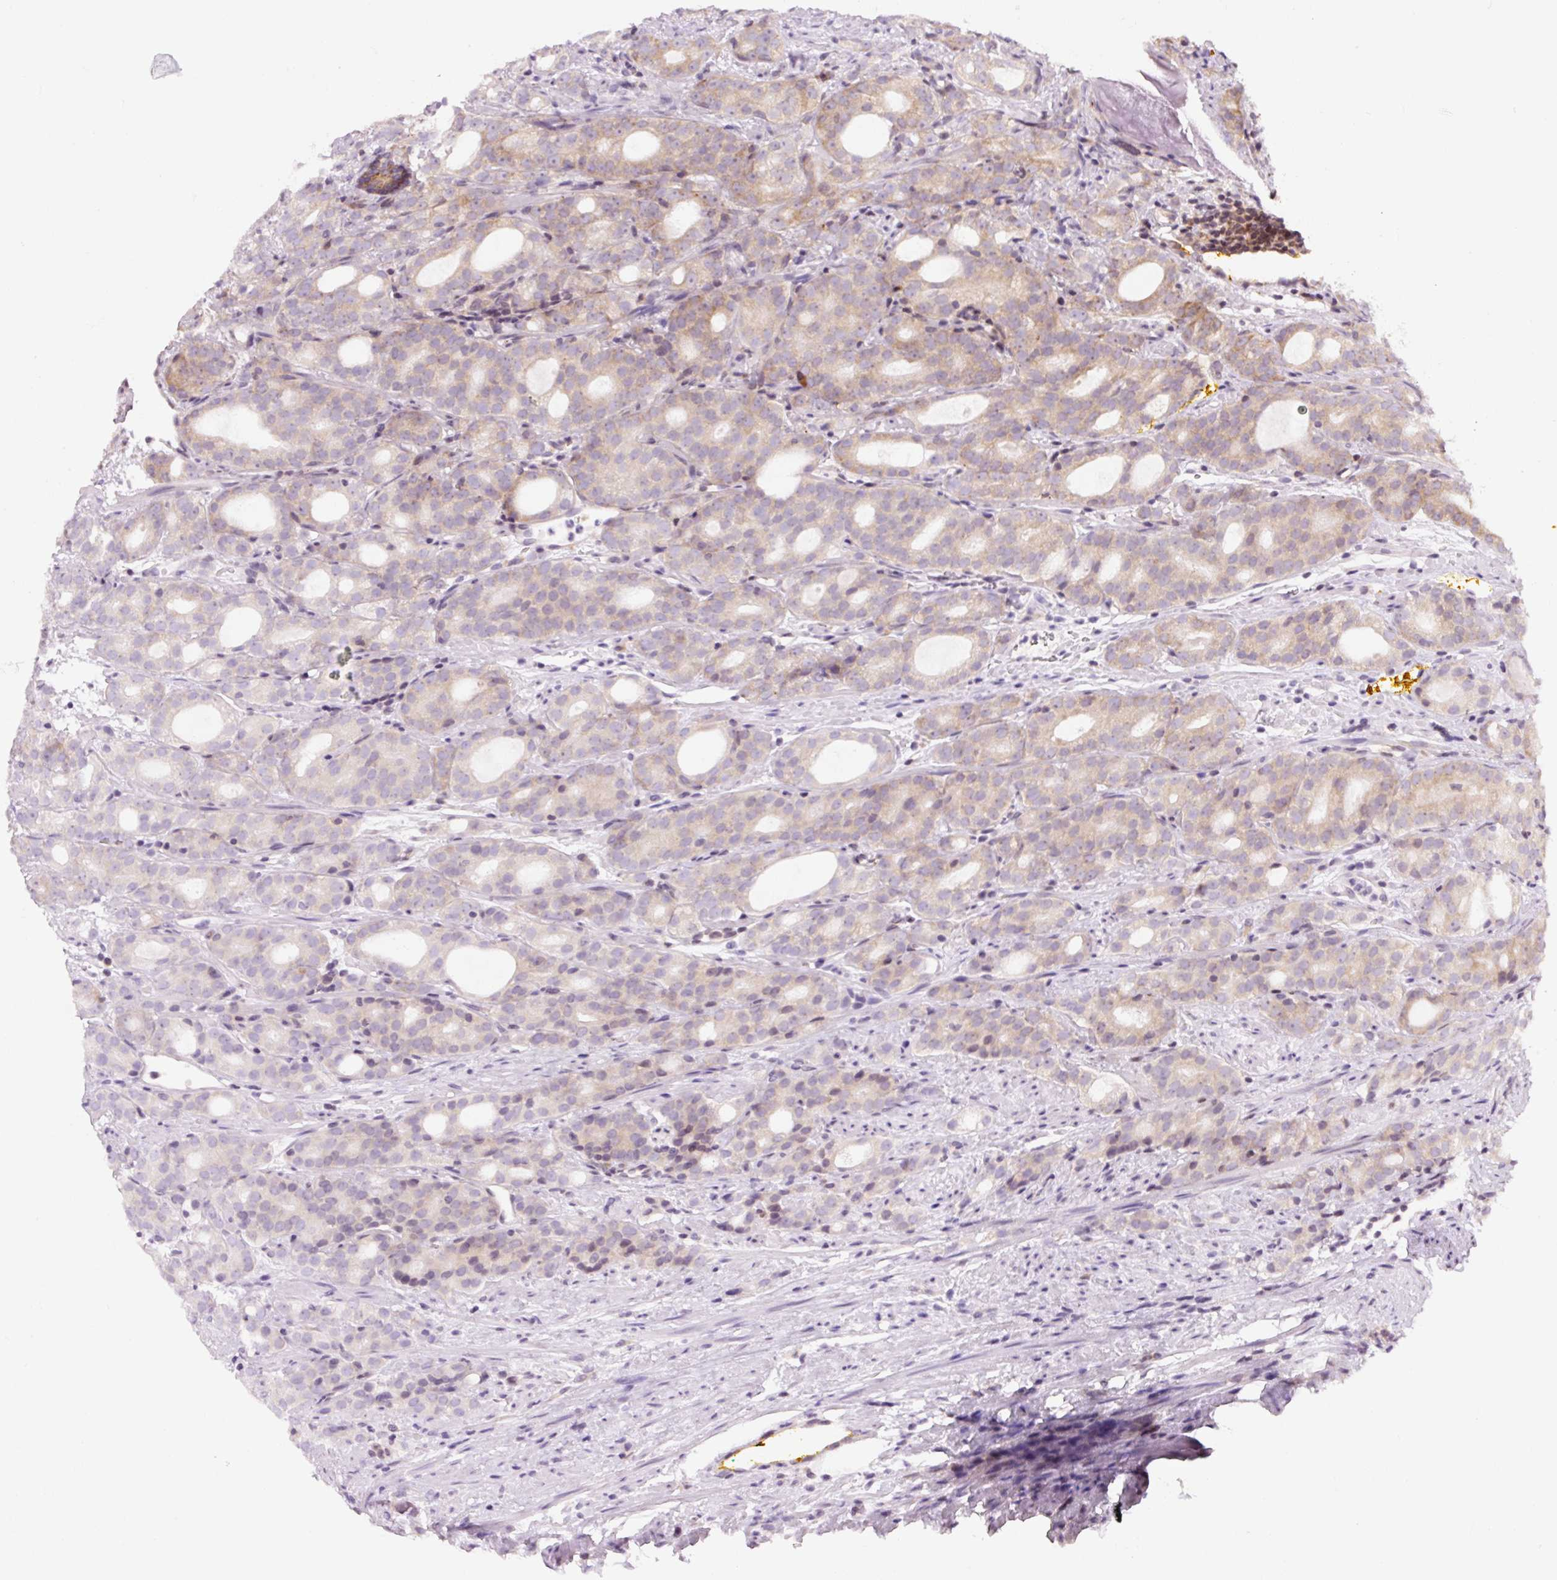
{"staining": {"intensity": "weak", "quantity": "25%-75%", "location": "cytoplasmic/membranous"}, "tissue": "prostate cancer", "cell_type": "Tumor cells", "image_type": "cancer", "snomed": [{"axis": "morphology", "description": "Adenocarcinoma, High grade"}, {"axis": "topography", "description": "Prostate"}], "caption": "Brown immunohistochemical staining in prostate cancer (high-grade adenocarcinoma) shows weak cytoplasmic/membranous expression in approximately 25%-75% of tumor cells. (DAB = brown stain, brightfield microscopy at high magnification).", "gene": "RPL41", "patient": {"sex": "male", "age": 64}}